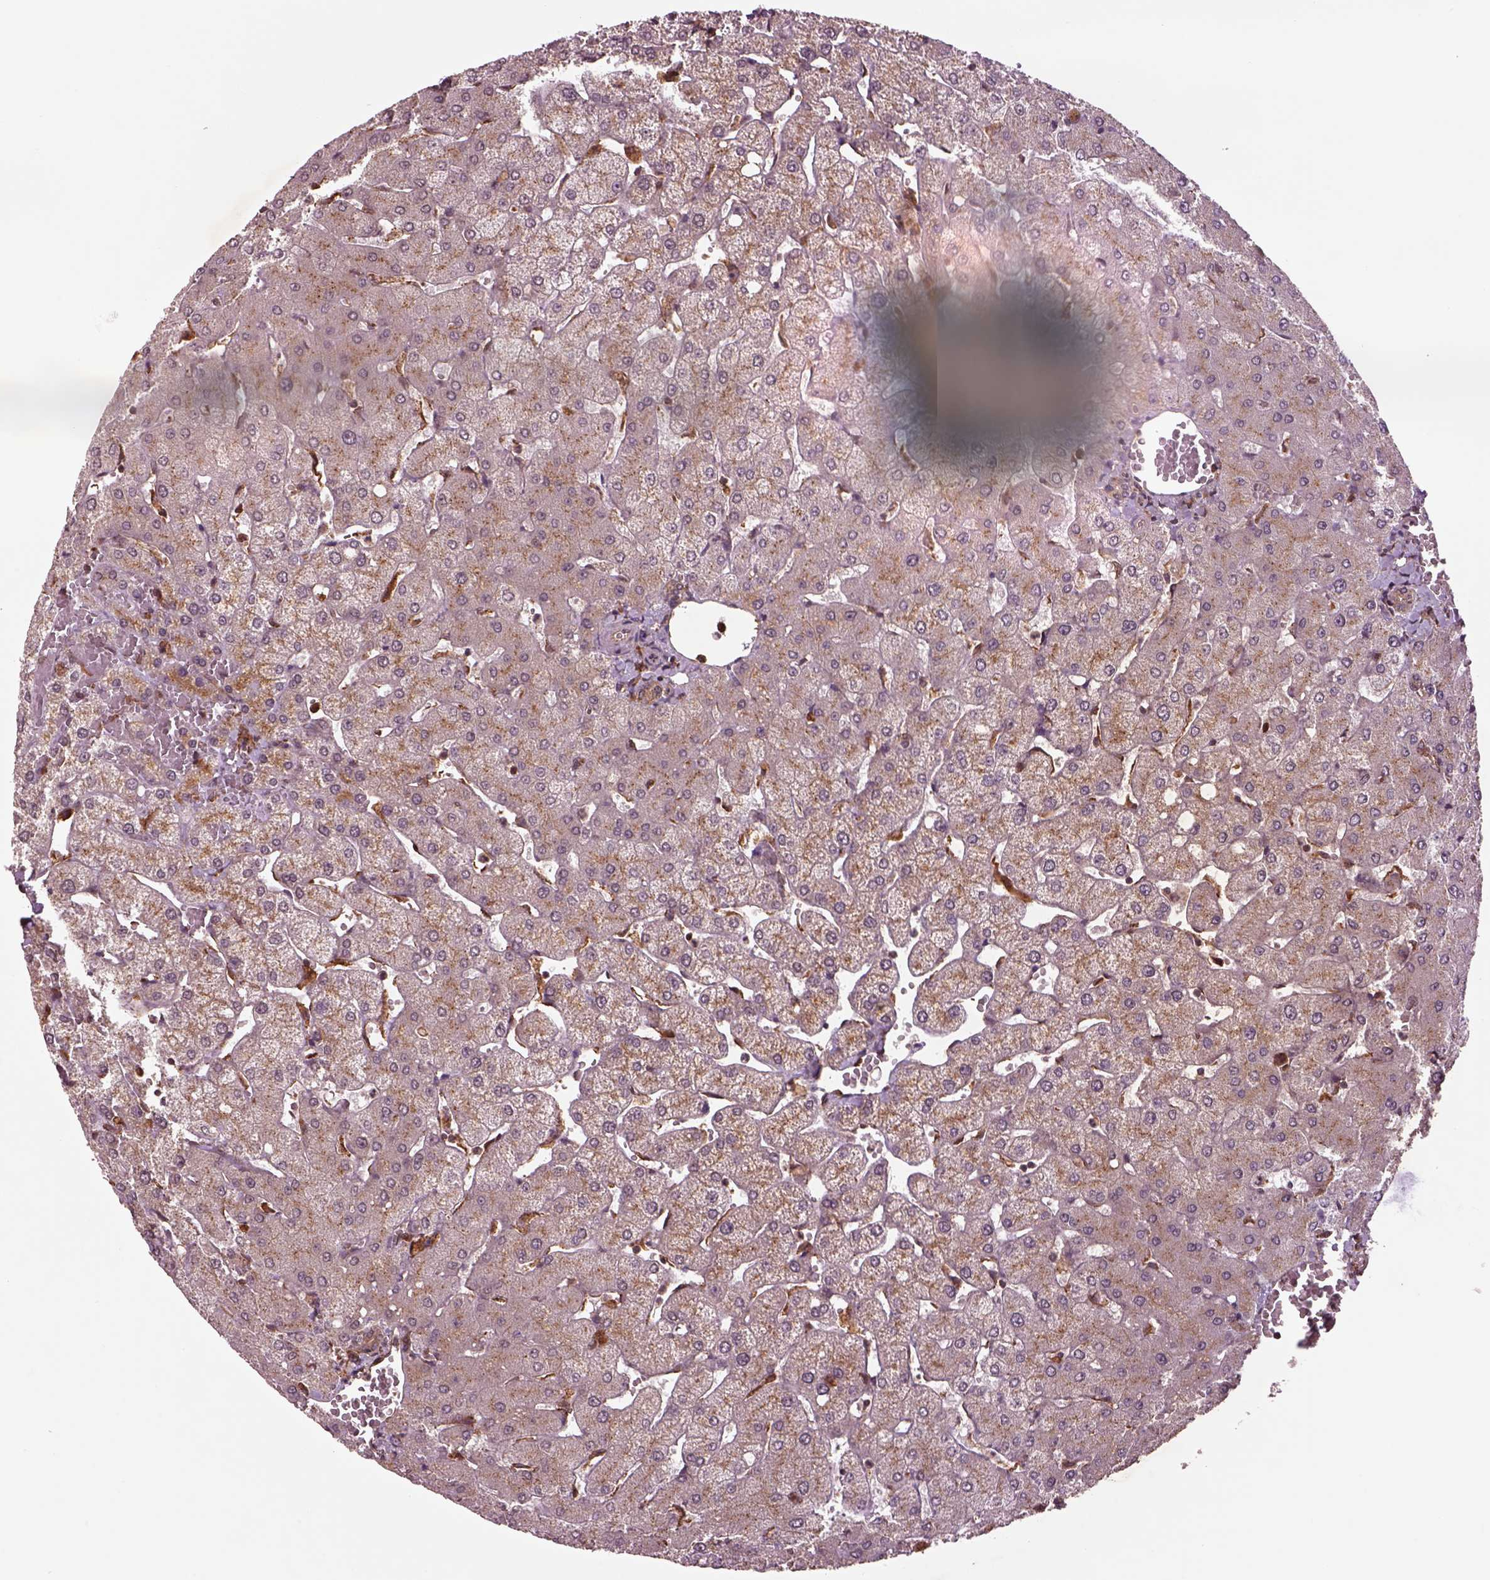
{"staining": {"intensity": "weak", "quantity": ">75%", "location": "cytoplasmic/membranous"}, "tissue": "liver", "cell_type": "Cholangiocytes", "image_type": "normal", "snomed": [{"axis": "morphology", "description": "Normal tissue, NOS"}, {"axis": "topography", "description": "Liver"}], "caption": "Immunohistochemical staining of benign human liver shows weak cytoplasmic/membranous protein positivity in approximately >75% of cholangiocytes. The protein of interest is shown in brown color, while the nuclei are stained blue.", "gene": "WASHC2A", "patient": {"sex": "female", "age": 54}}